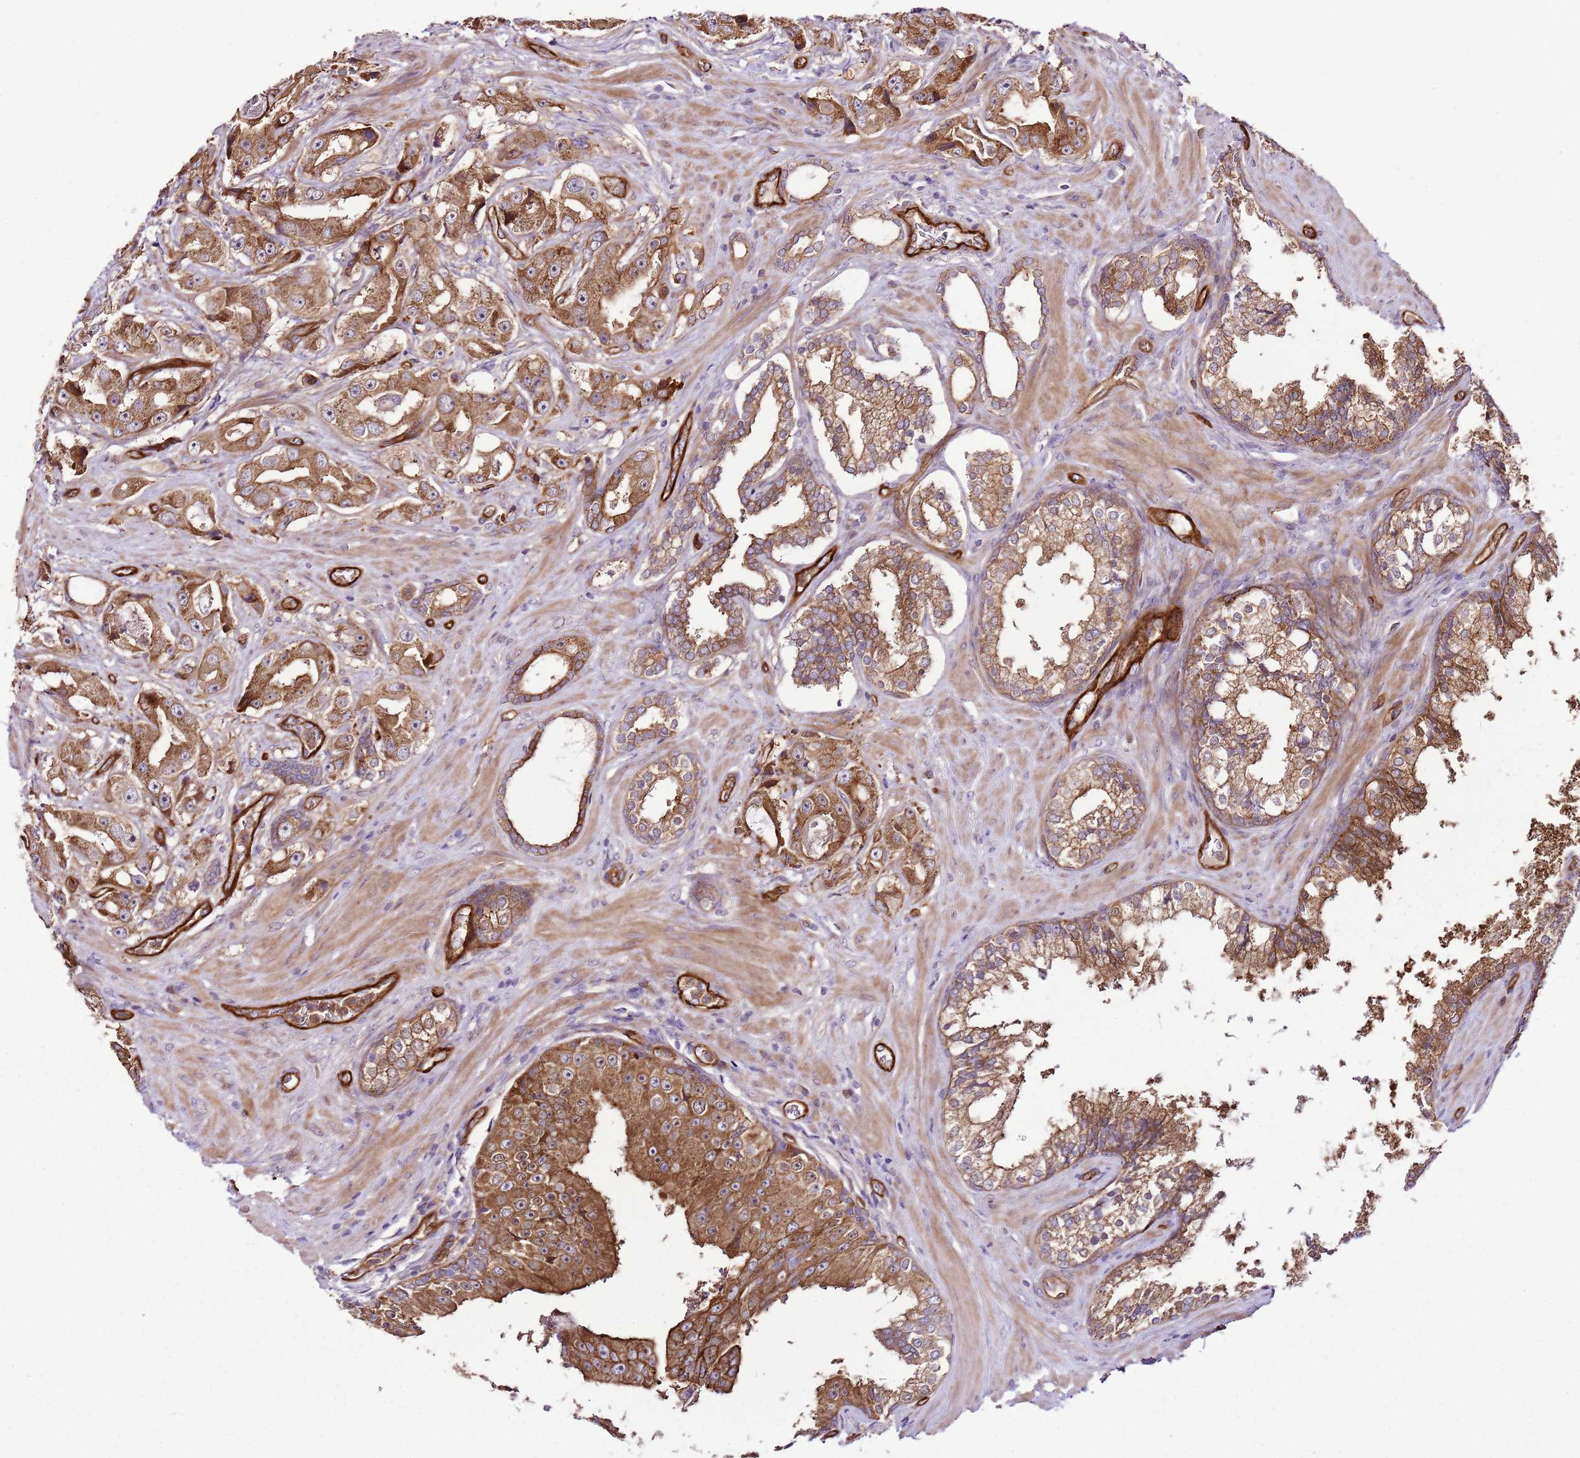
{"staining": {"intensity": "moderate", "quantity": ">75%", "location": "cytoplasmic/membranous"}, "tissue": "prostate cancer", "cell_type": "Tumor cells", "image_type": "cancer", "snomed": [{"axis": "morphology", "description": "Adenocarcinoma, High grade"}, {"axis": "topography", "description": "Prostate"}], "caption": "This is a histology image of IHC staining of high-grade adenocarcinoma (prostate), which shows moderate positivity in the cytoplasmic/membranous of tumor cells.", "gene": "ZNF827", "patient": {"sex": "male", "age": 73}}